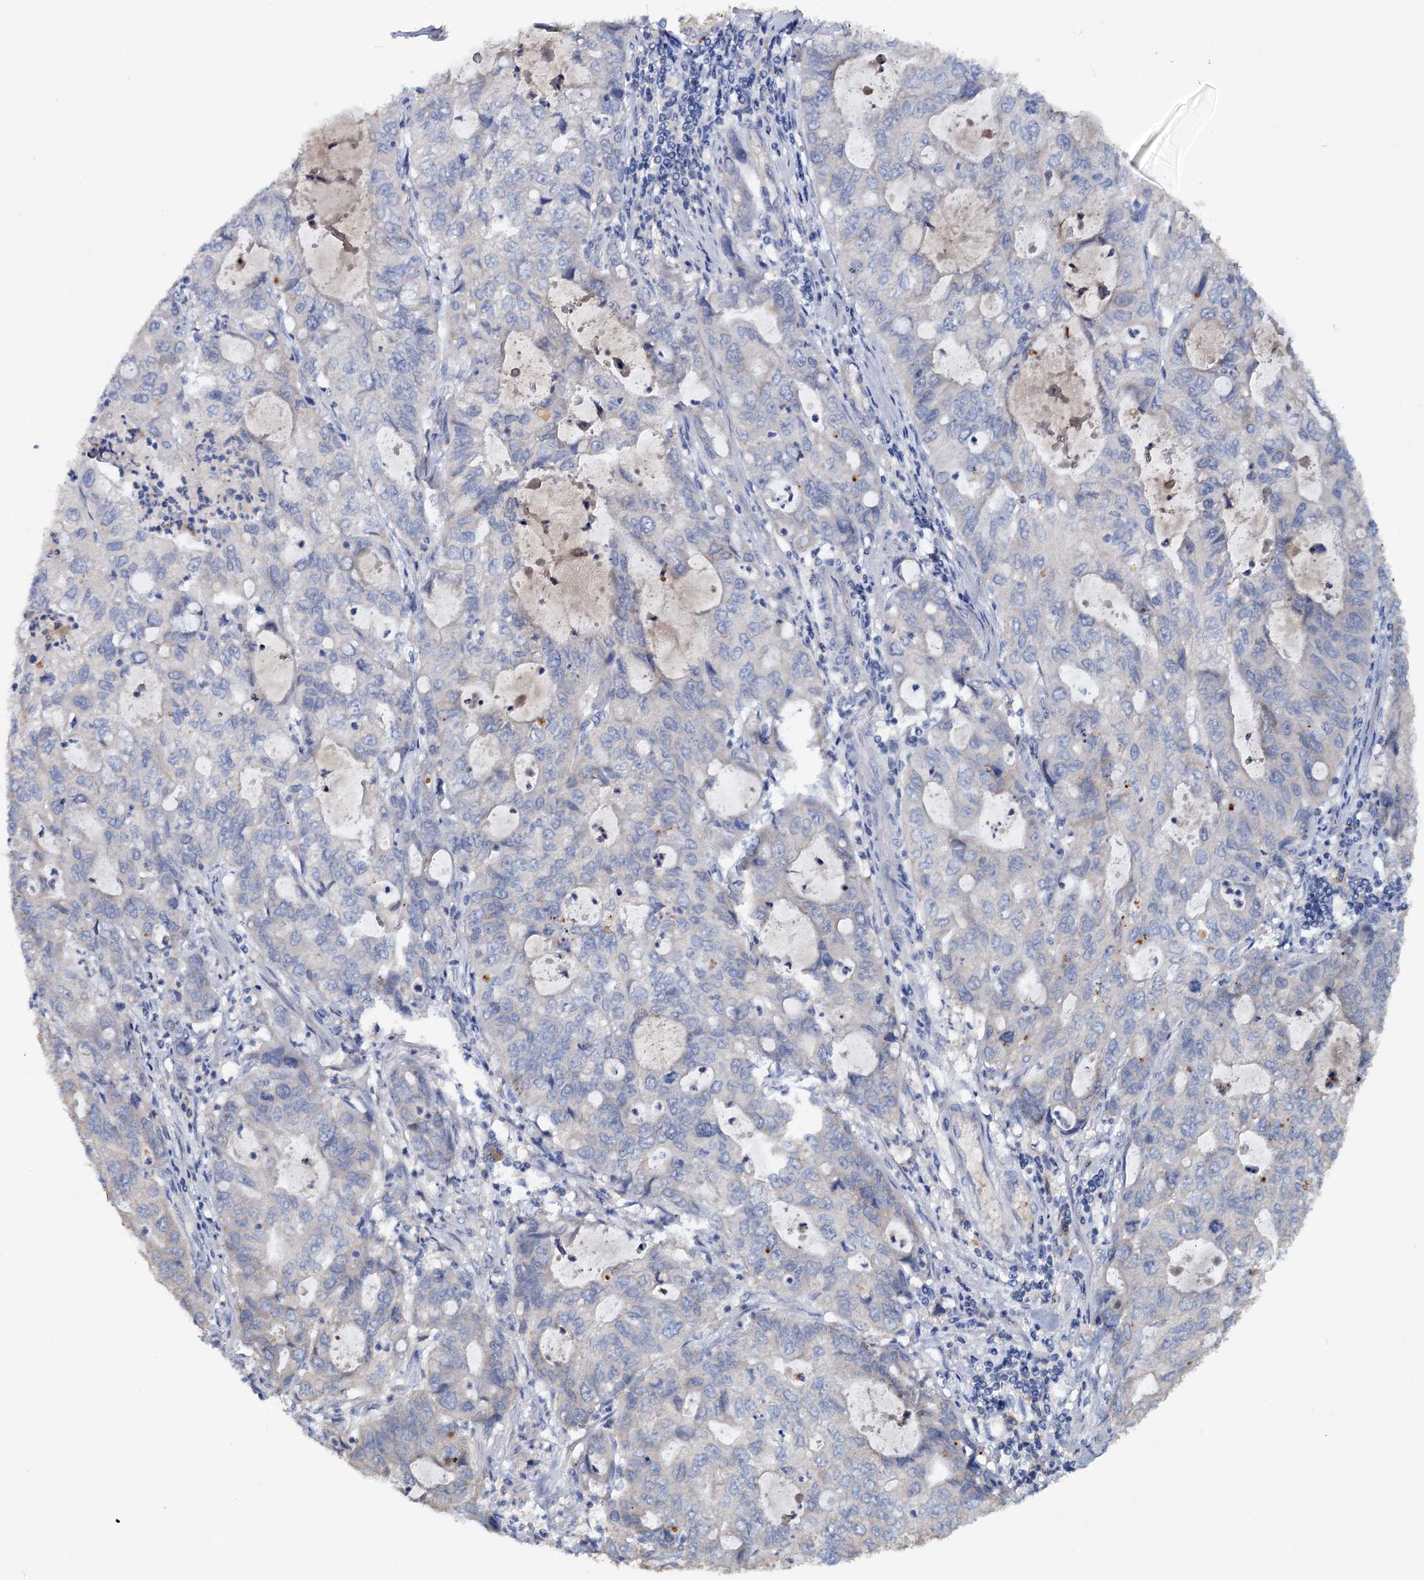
{"staining": {"intensity": "negative", "quantity": "none", "location": "none"}, "tissue": "stomach cancer", "cell_type": "Tumor cells", "image_type": "cancer", "snomed": [{"axis": "morphology", "description": "Adenocarcinoma, NOS"}, {"axis": "topography", "description": "Stomach, upper"}], "caption": "Immunohistochemistry (IHC) image of adenocarcinoma (stomach) stained for a protein (brown), which displays no expression in tumor cells.", "gene": "IL17RD", "patient": {"sex": "female", "age": 52}}